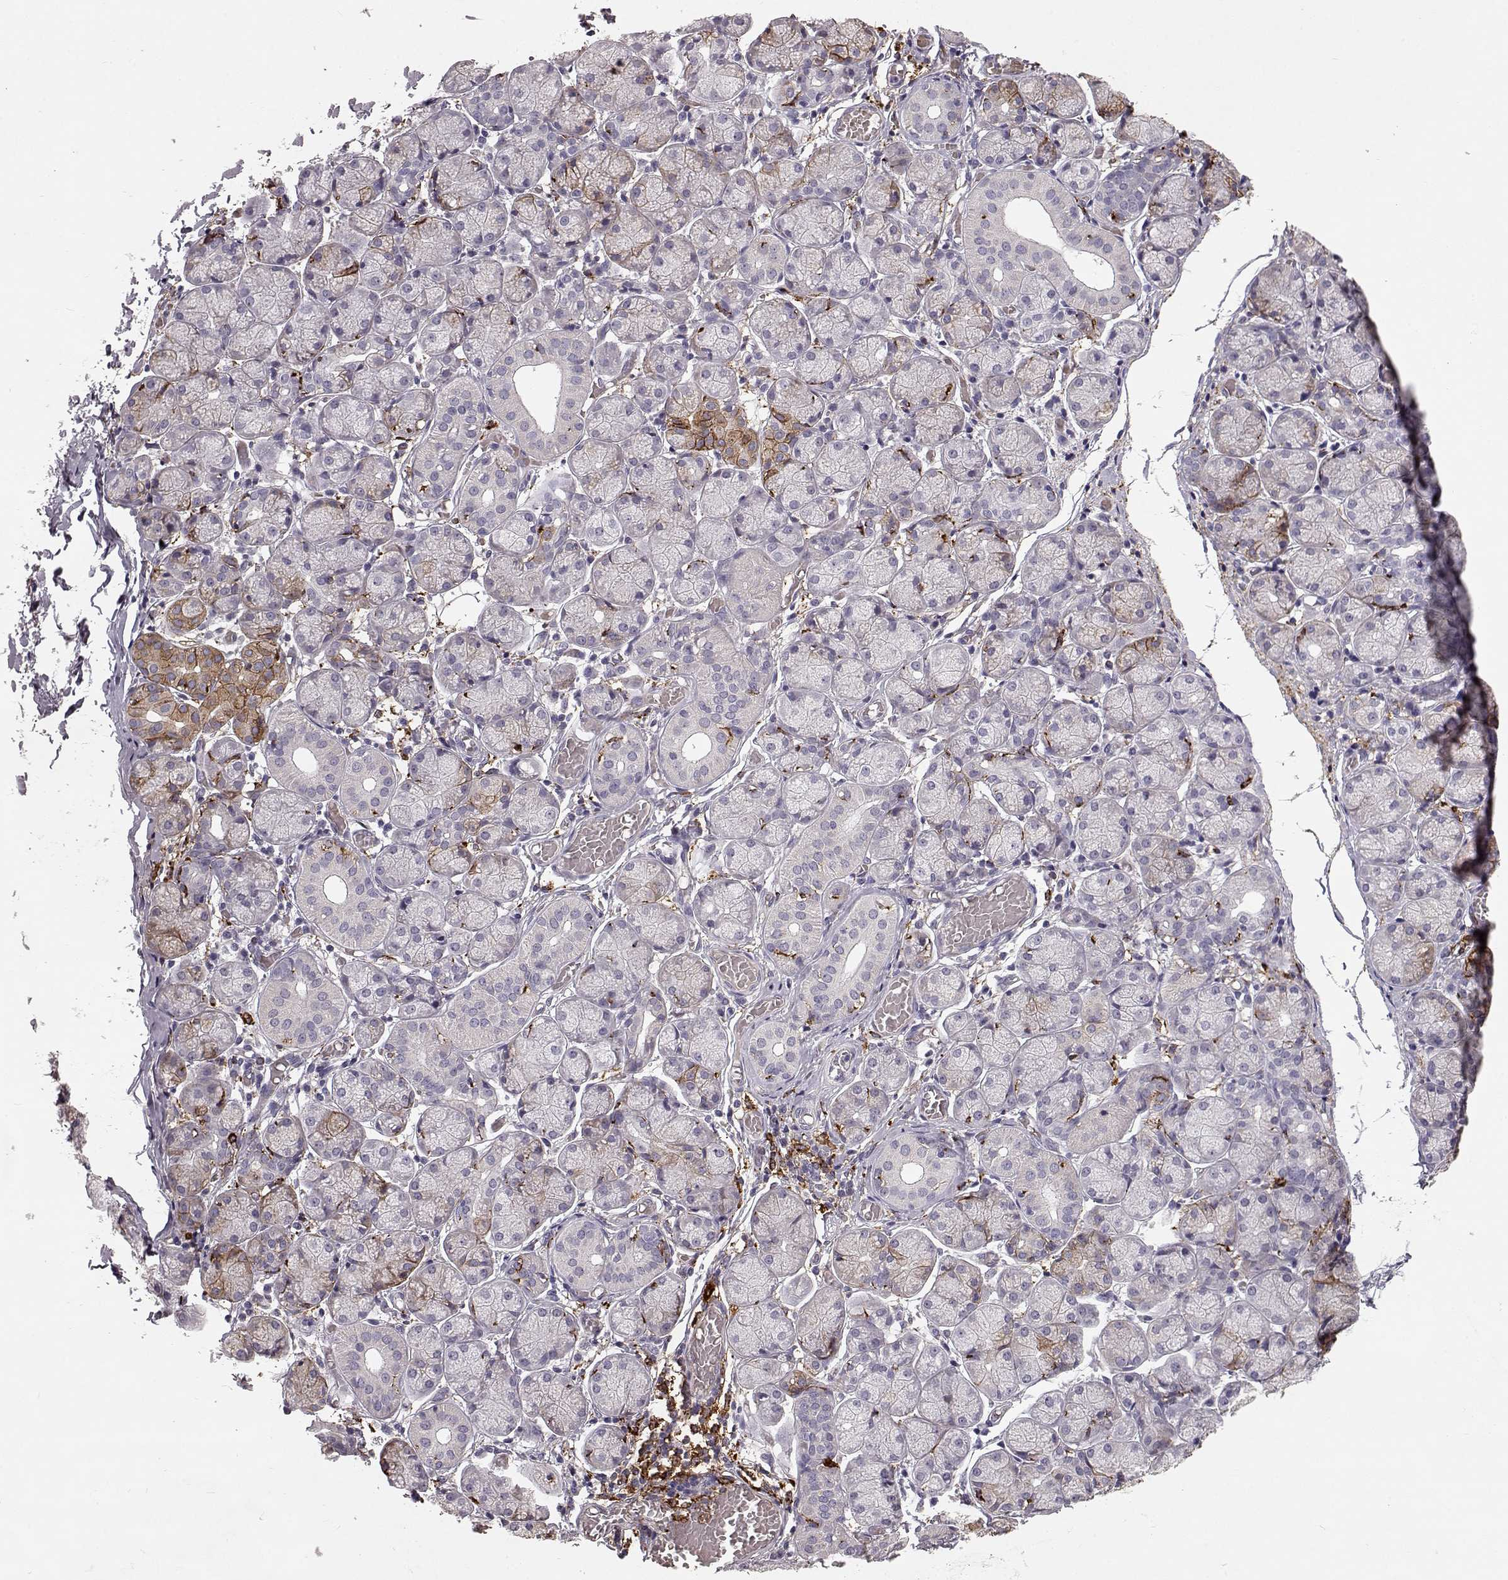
{"staining": {"intensity": "moderate", "quantity": "<25%", "location": "cytoplasmic/membranous"}, "tissue": "salivary gland", "cell_type": "Glandular cells", "image_type": "normal", "snomed": [{"axis": "morphology", "description": "Normal tissue, NOS"}, {"axis": "topography", "description": "Salivary gland"}, {"axis": "topography", "description": "Peripheral nerve tissue"}], "caption": "This micrograph shows benign salivary gland stained with IHC to label a protein in brown. The cytoplasmic/membranous of glandular cells show moderate positivity for the protein. Nuclei are counter-stained blue.", "gene": "CCNF", "patient": {"sex": "female", "age": 24}}